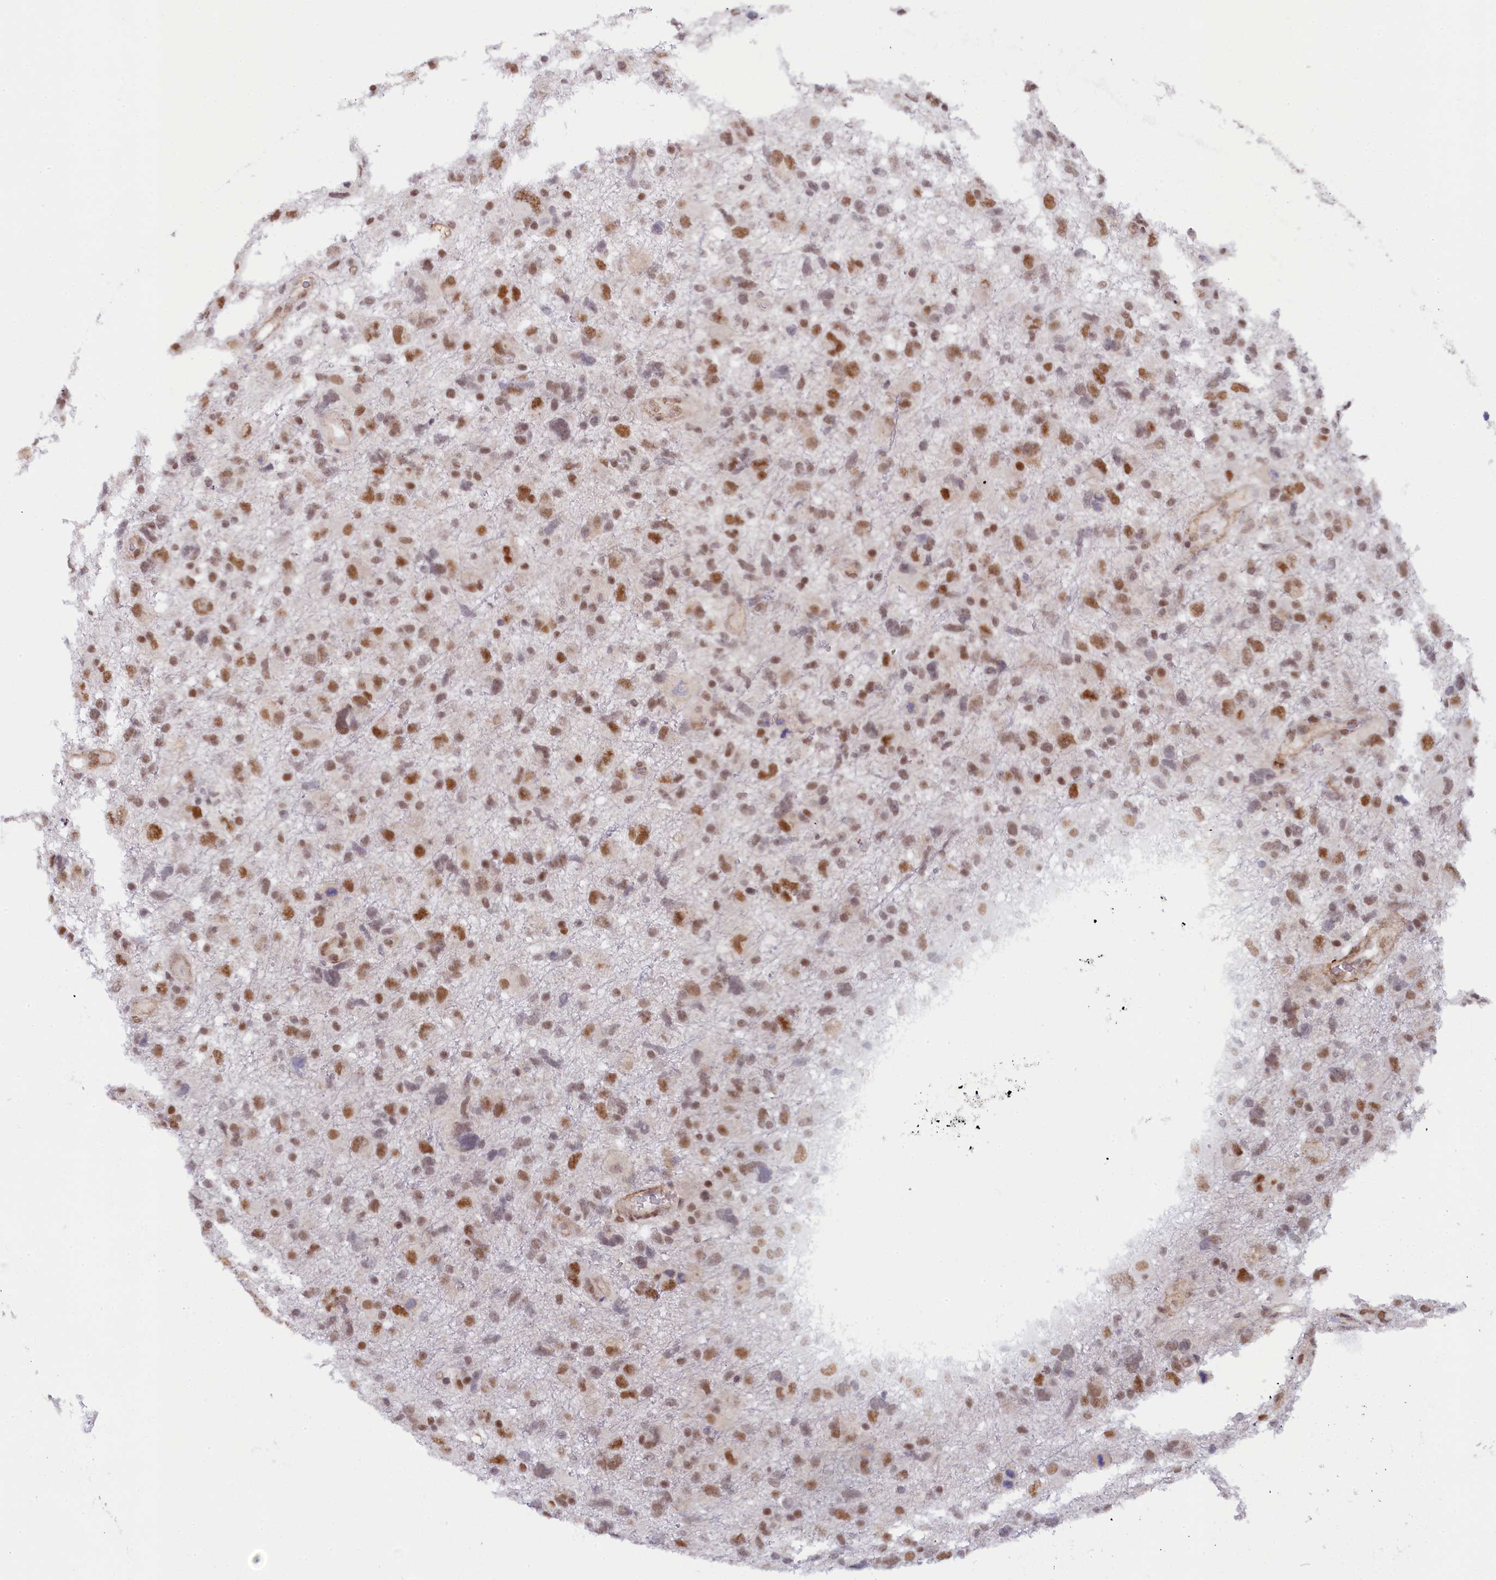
{"staining": {"intensity": "moderate", "quantity": ">75%", "location": "nuclear"}, "tissue": "glioma", "cell_type": "Tumor cells", "image_type": "cancer", "snomed": [{"axis": "morphology", "description": "Glioma, malignant, High grade"}, {"axis": "topography", "description": "Brain"}], "caption": "An immunohistochemistry photomicrograph of neoplastic tissue is shown. Protein staining in brown labels moderate nuclear positivity in glioma within tumor cells.", "gene": "INTS14", "patient": {"sex": "male", "age": 61}}